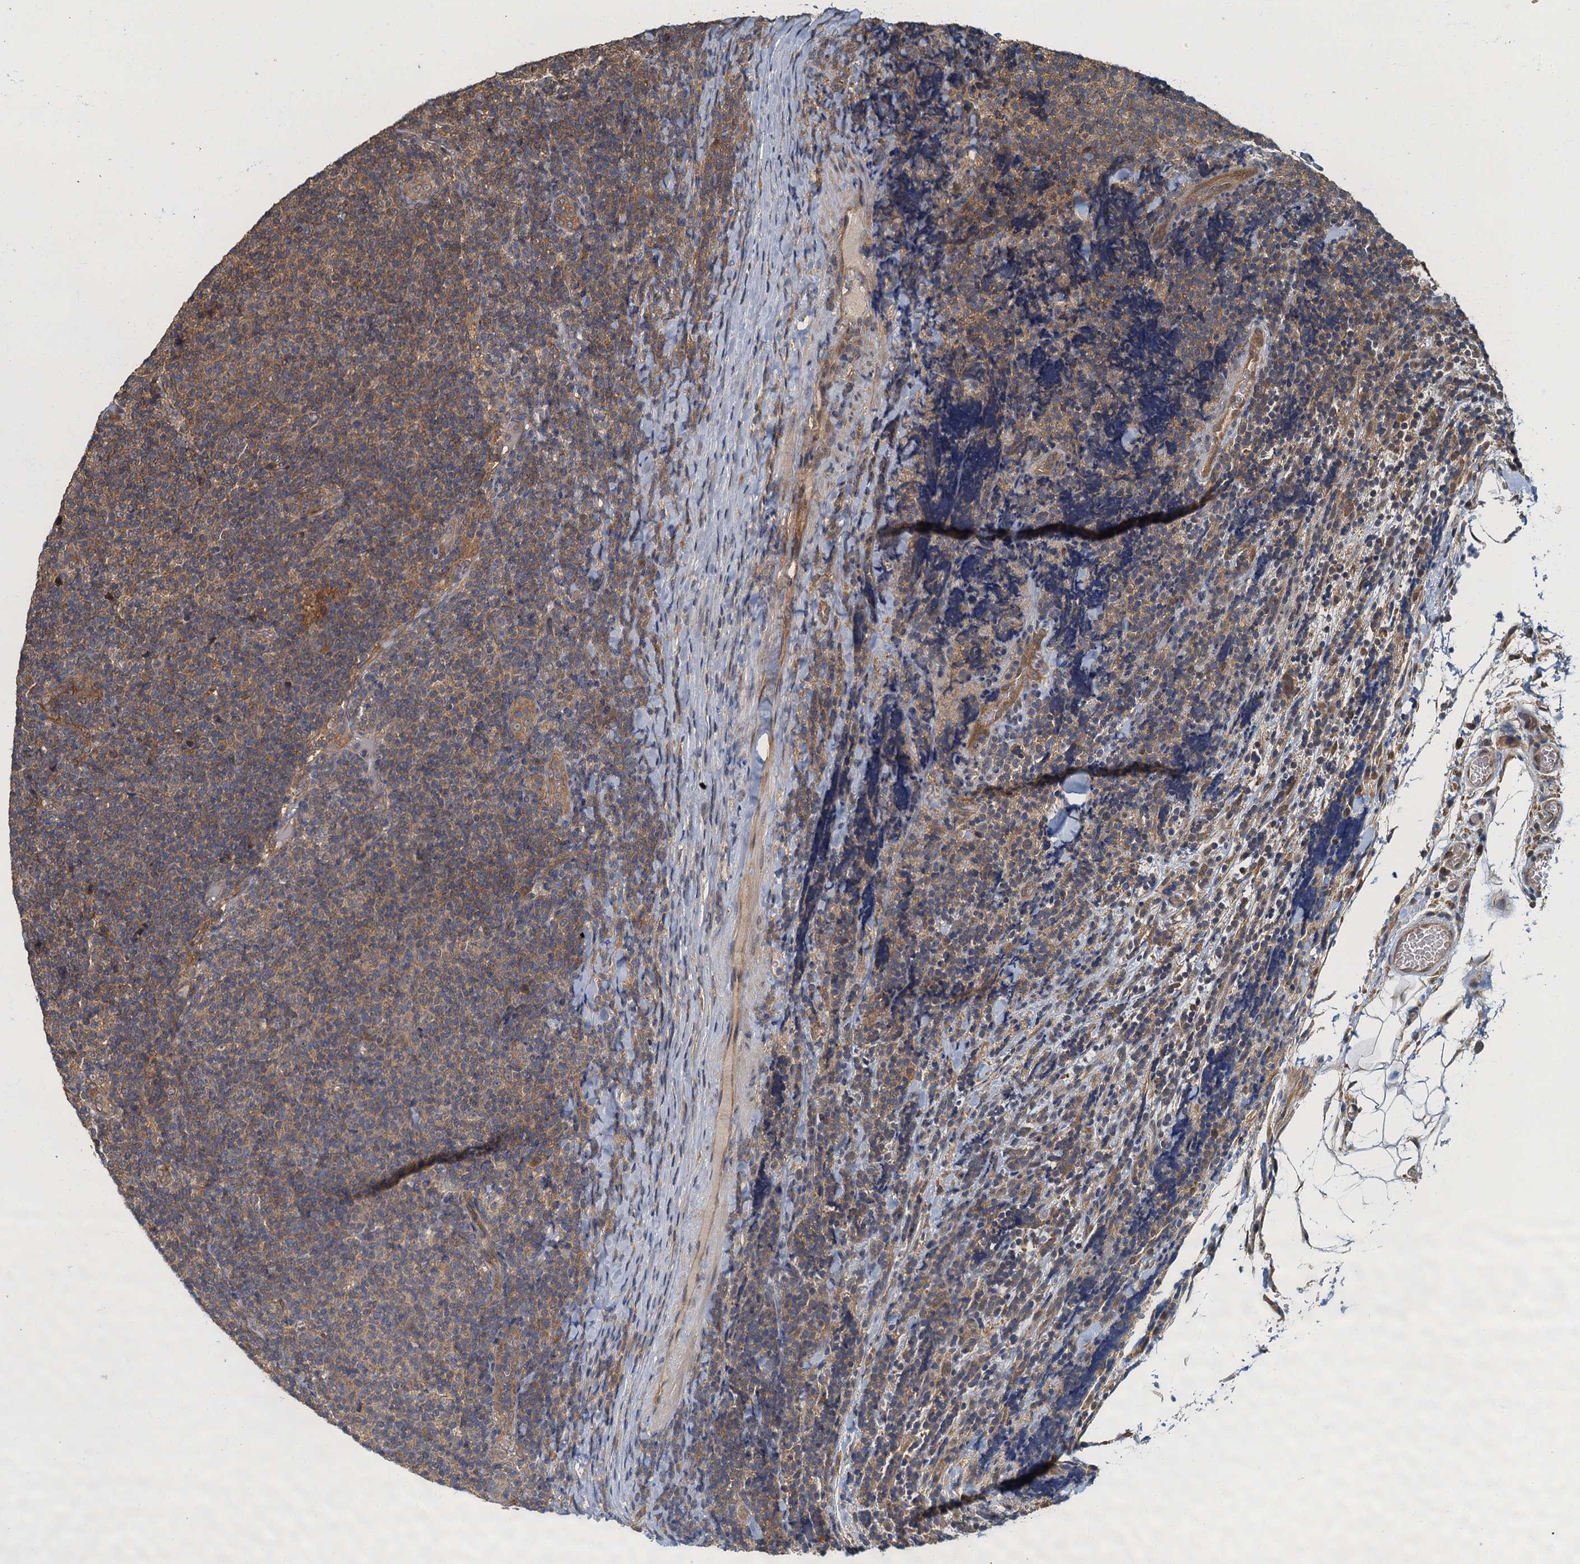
{"staining": {"intensity": "moderate", "quantity": "25%-75%", "location": "cytoplasmic/membranous"}, "tissue": "lymphoma", "cell_type": "Tumor cells", "image_type": "cancer", "snomed": [{"axis": "morphology", "description": "Malignant lymphoma, non-Hodgkin's type, Low grade"}, {"axis": "topography", "description": "Lymph node"}], "caption": "Immunohistochemical staining of lymphoma demonstrates medium levels of moderate cytoplasmic/membranous positivity in about 25%-75% of tumor cells.", "gene": "TBCK", "patient": {"sex": "male", "age": 66}}